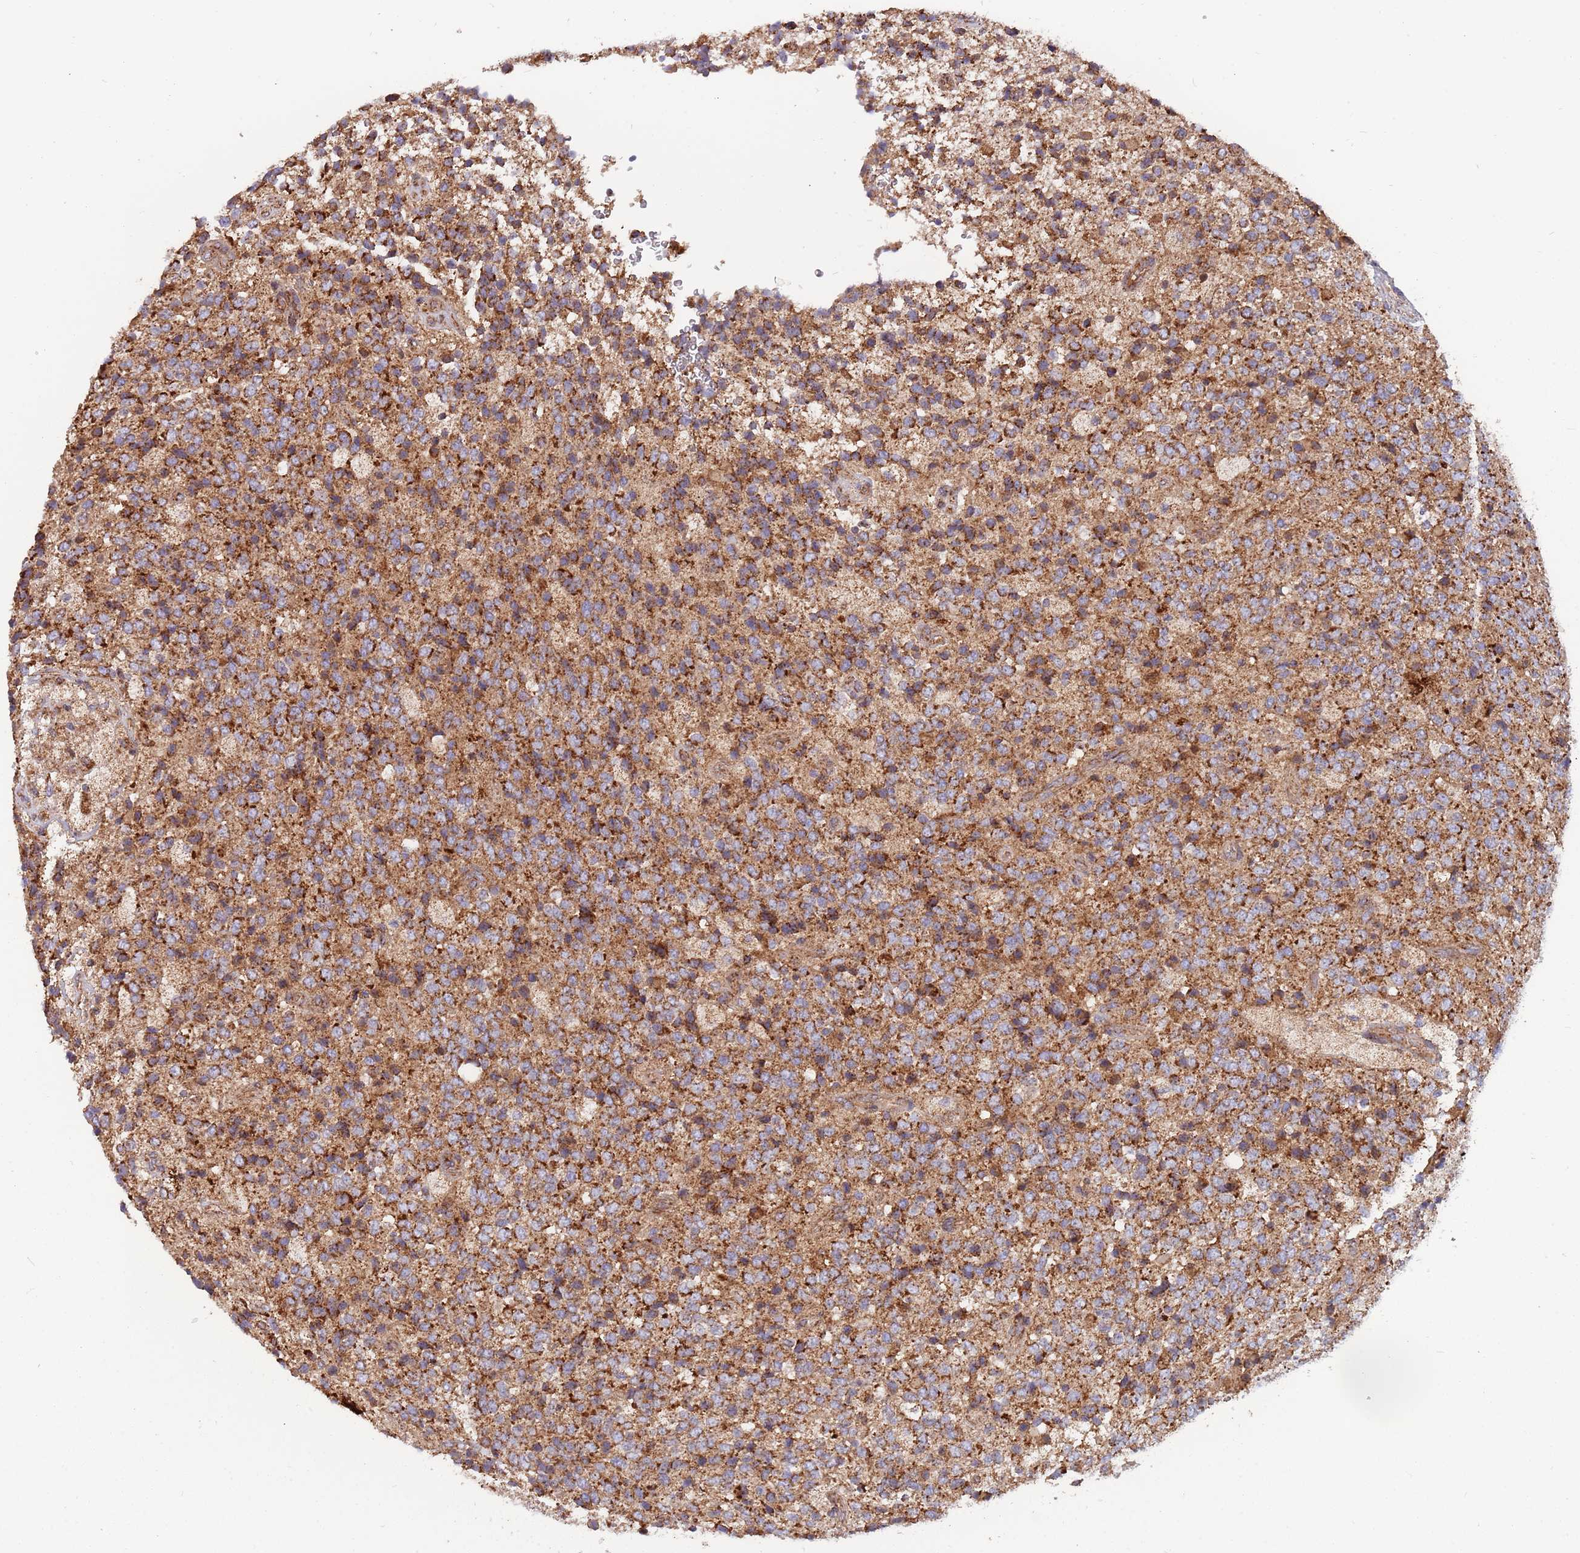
{"staining": {"intensity": "moderate", "quantity": "25%-75%", "location": "cytoplasmic/membranous"}, "tissue": "glioma", "cell_type": "Tumor cells", "image_type": "cancer", "snomed": [{"axis": "morphology", "description": "Glioma, malignant, High grade"}, {"axis": "topography", "description": "pancreas cauda"}], "caption": "Tumor cells show medium levels of moderate cytoplasmic/membranous expression in about 25%-75% of cells in human glioma.", "gene": "ATP5PD", "patient": {"sex": "male", "age": 60}}